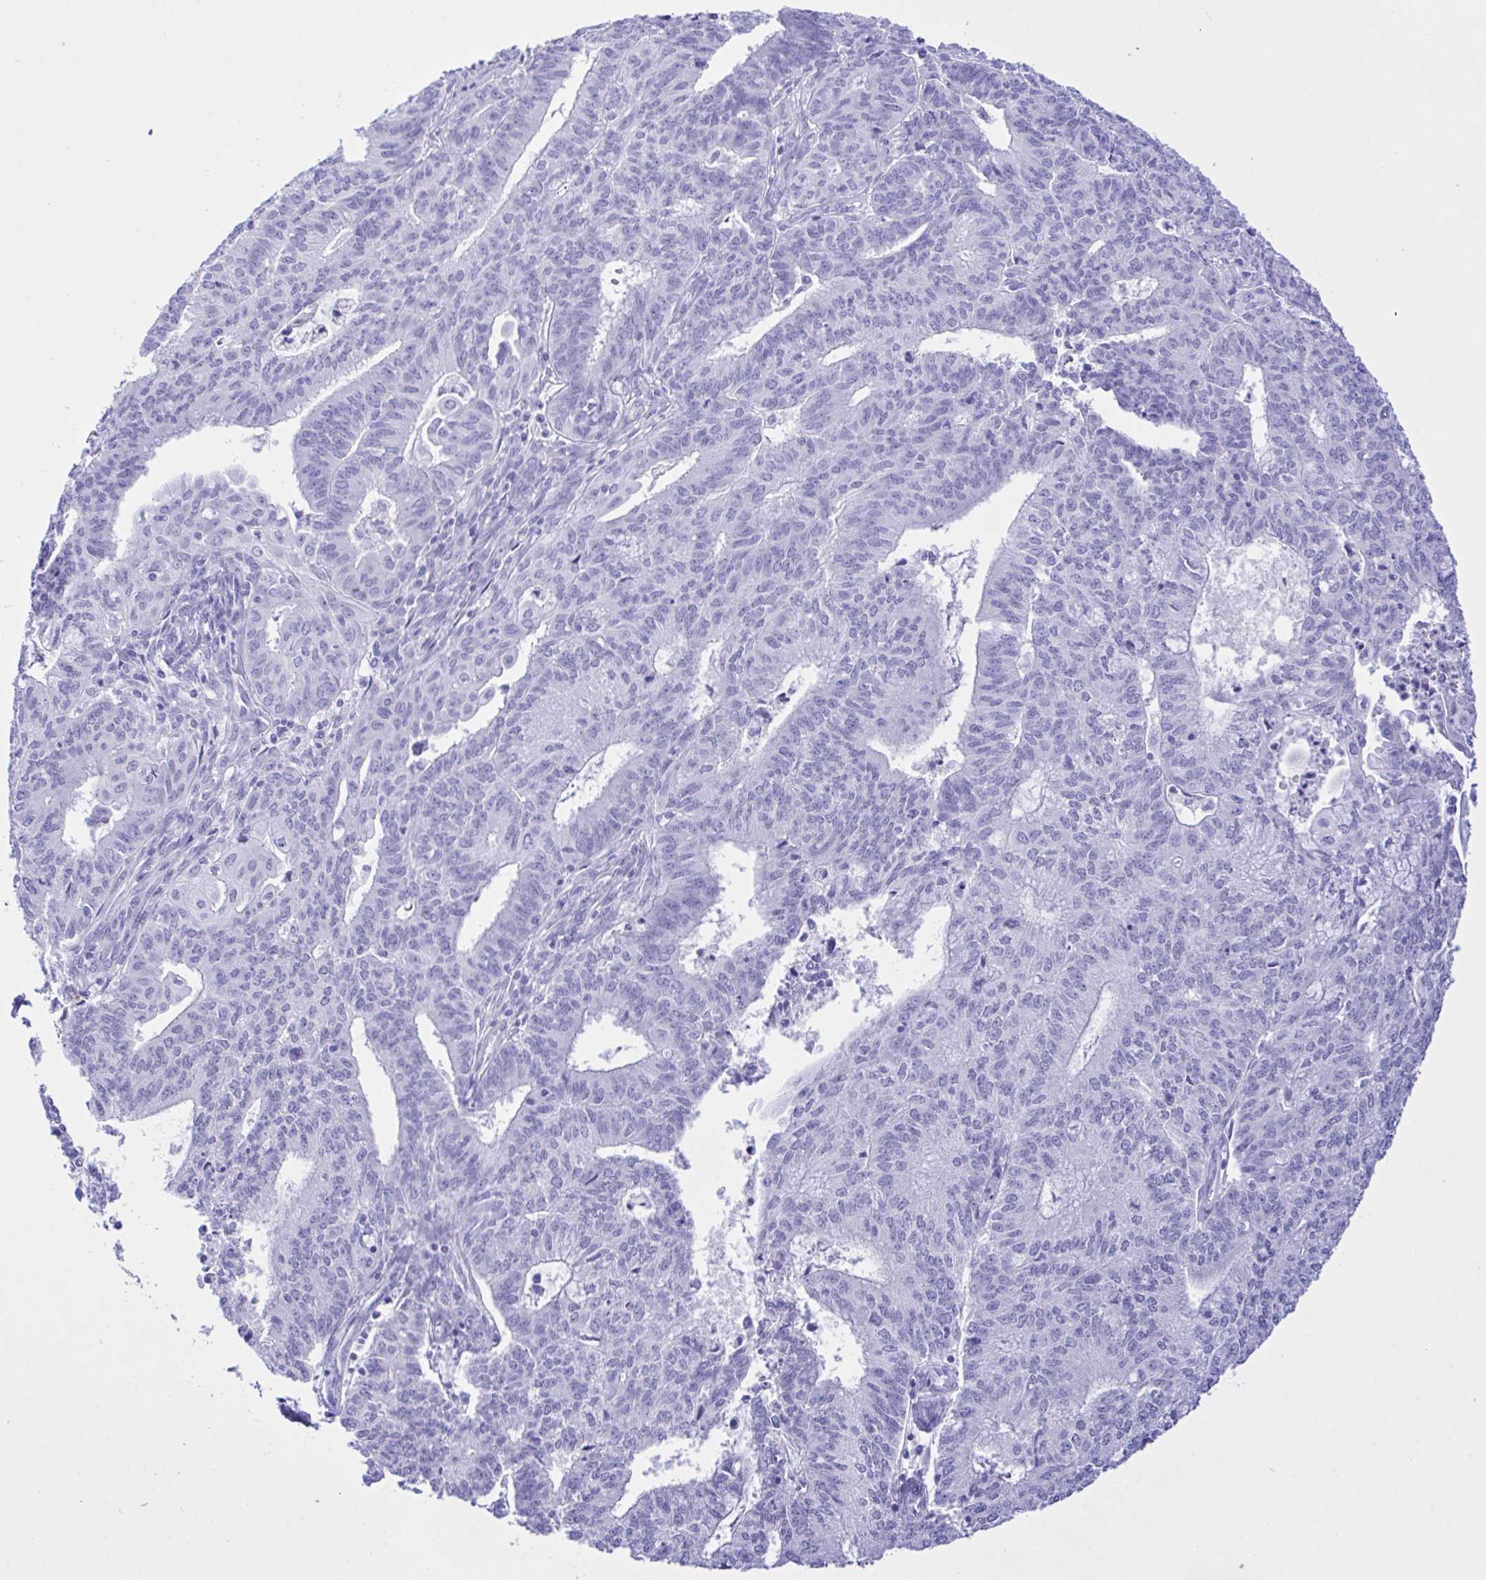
{"staining": {"intensity": "negative", "quantity": "none", "location": "none"}, "tissue": "endometrial cancer", "cell_type": "Tumor cells", "image_type": "cancer", "snomed": [{"axis": "morphology", "description": "Adenocarcinoma, NOS"}, {"axis": "topography", "description": "Endometrium"}], "caption": "Immunohistochemical staining of adenocarcinoma (endometrial) reveals no significant staining in tumor cells.", "gene": "SELENOV", "patient": {"sex": "female", "age": 61}}